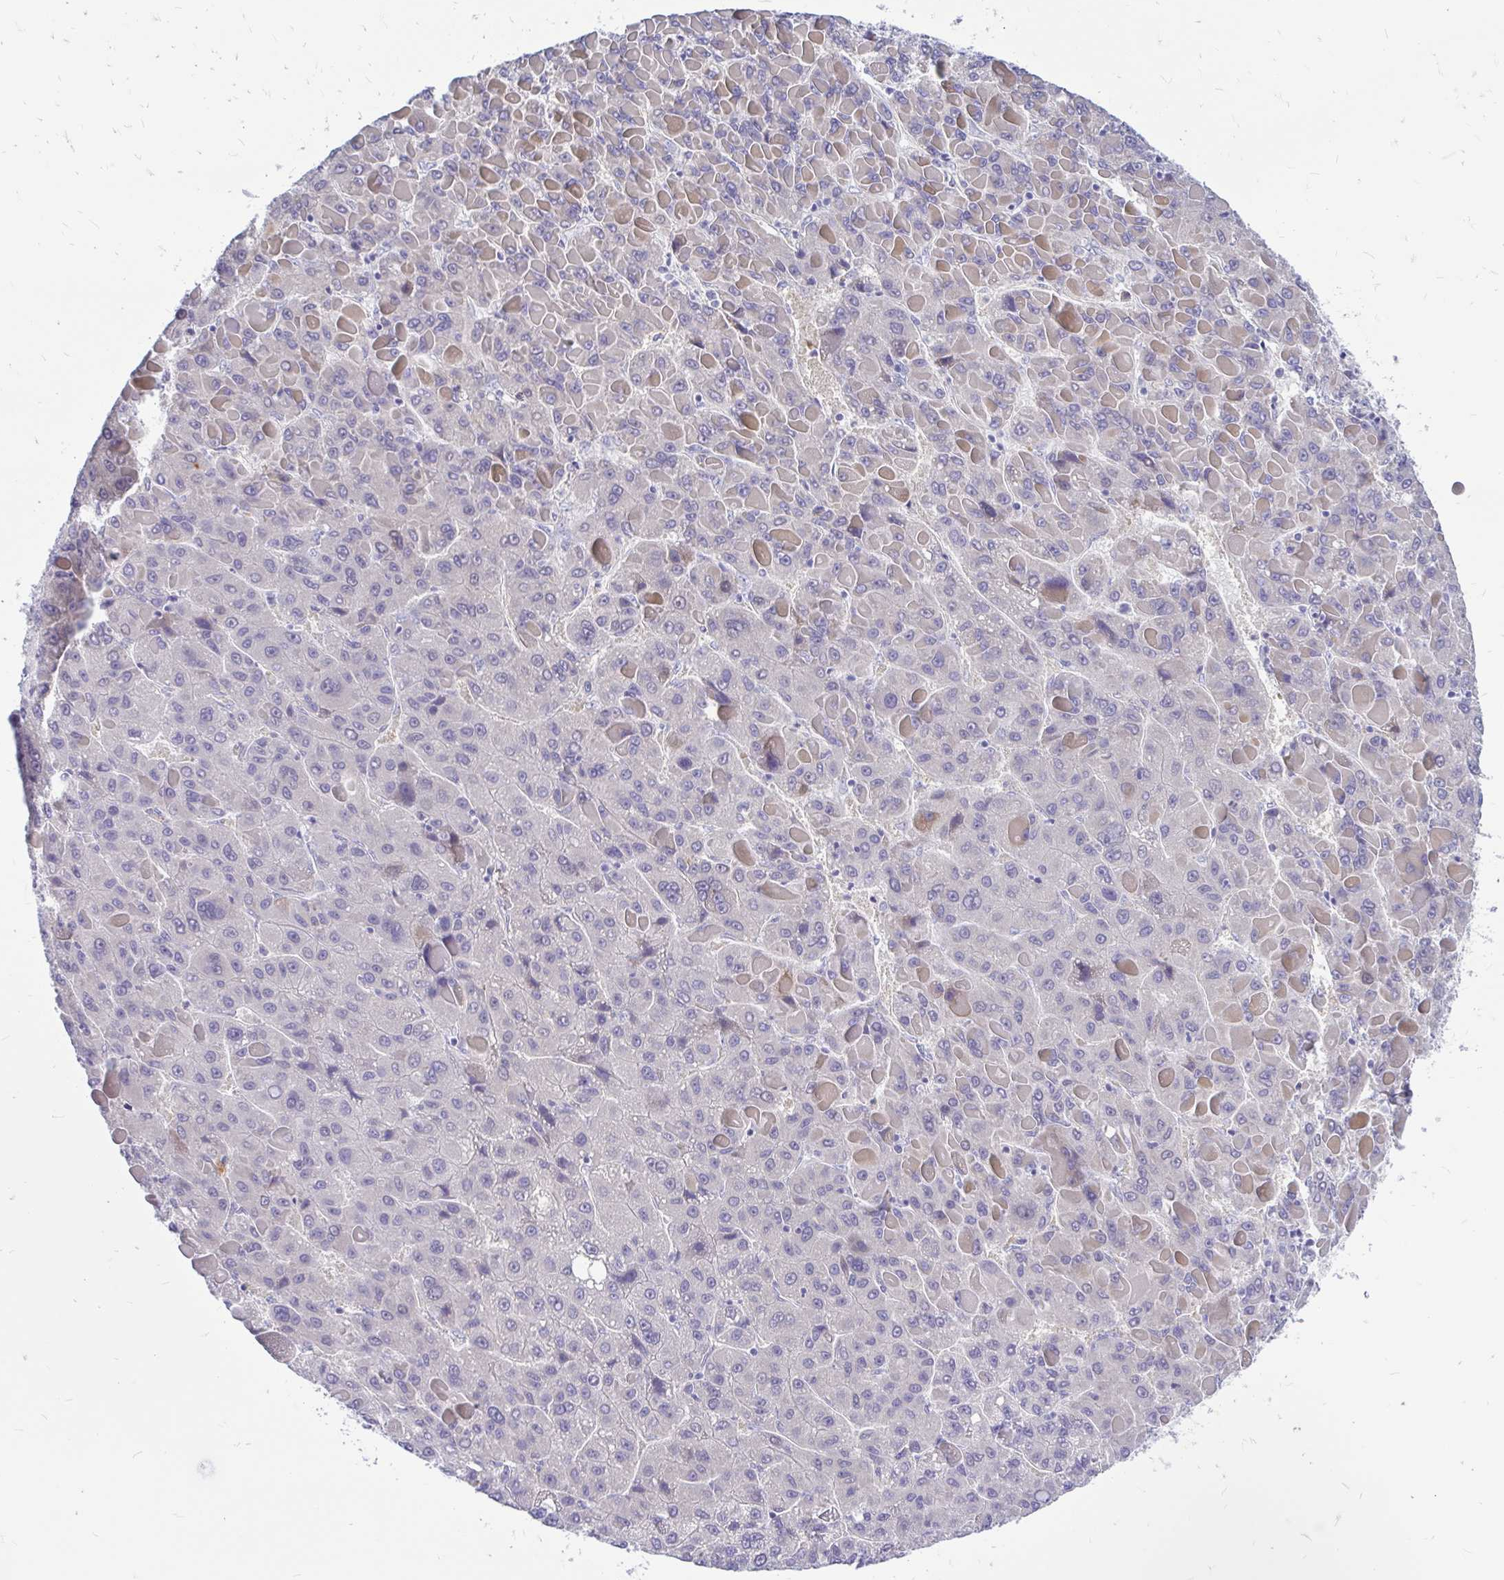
{"staining": {"intensity": "negative", "quantity": "none", "location": "none"}, "tissue": "liver cancer", "cell_type": "Tumor cells", "image_type": "cancer", "snomed": [{"axis": "morphology", "description": "Carcinoma, Hepatocellular, NOS"}, {"axis": "topography", "description": "Liver"}], "caption": "IHC micrograph of neoplastic tissue: human liver cancer stained with DAB (3,3'-diaminobenzidine) demonstrates no significant protein positivity in tumor cells.", "gene": "MAP1LC3A", "patient": {"sex": "female", "age": 82}}